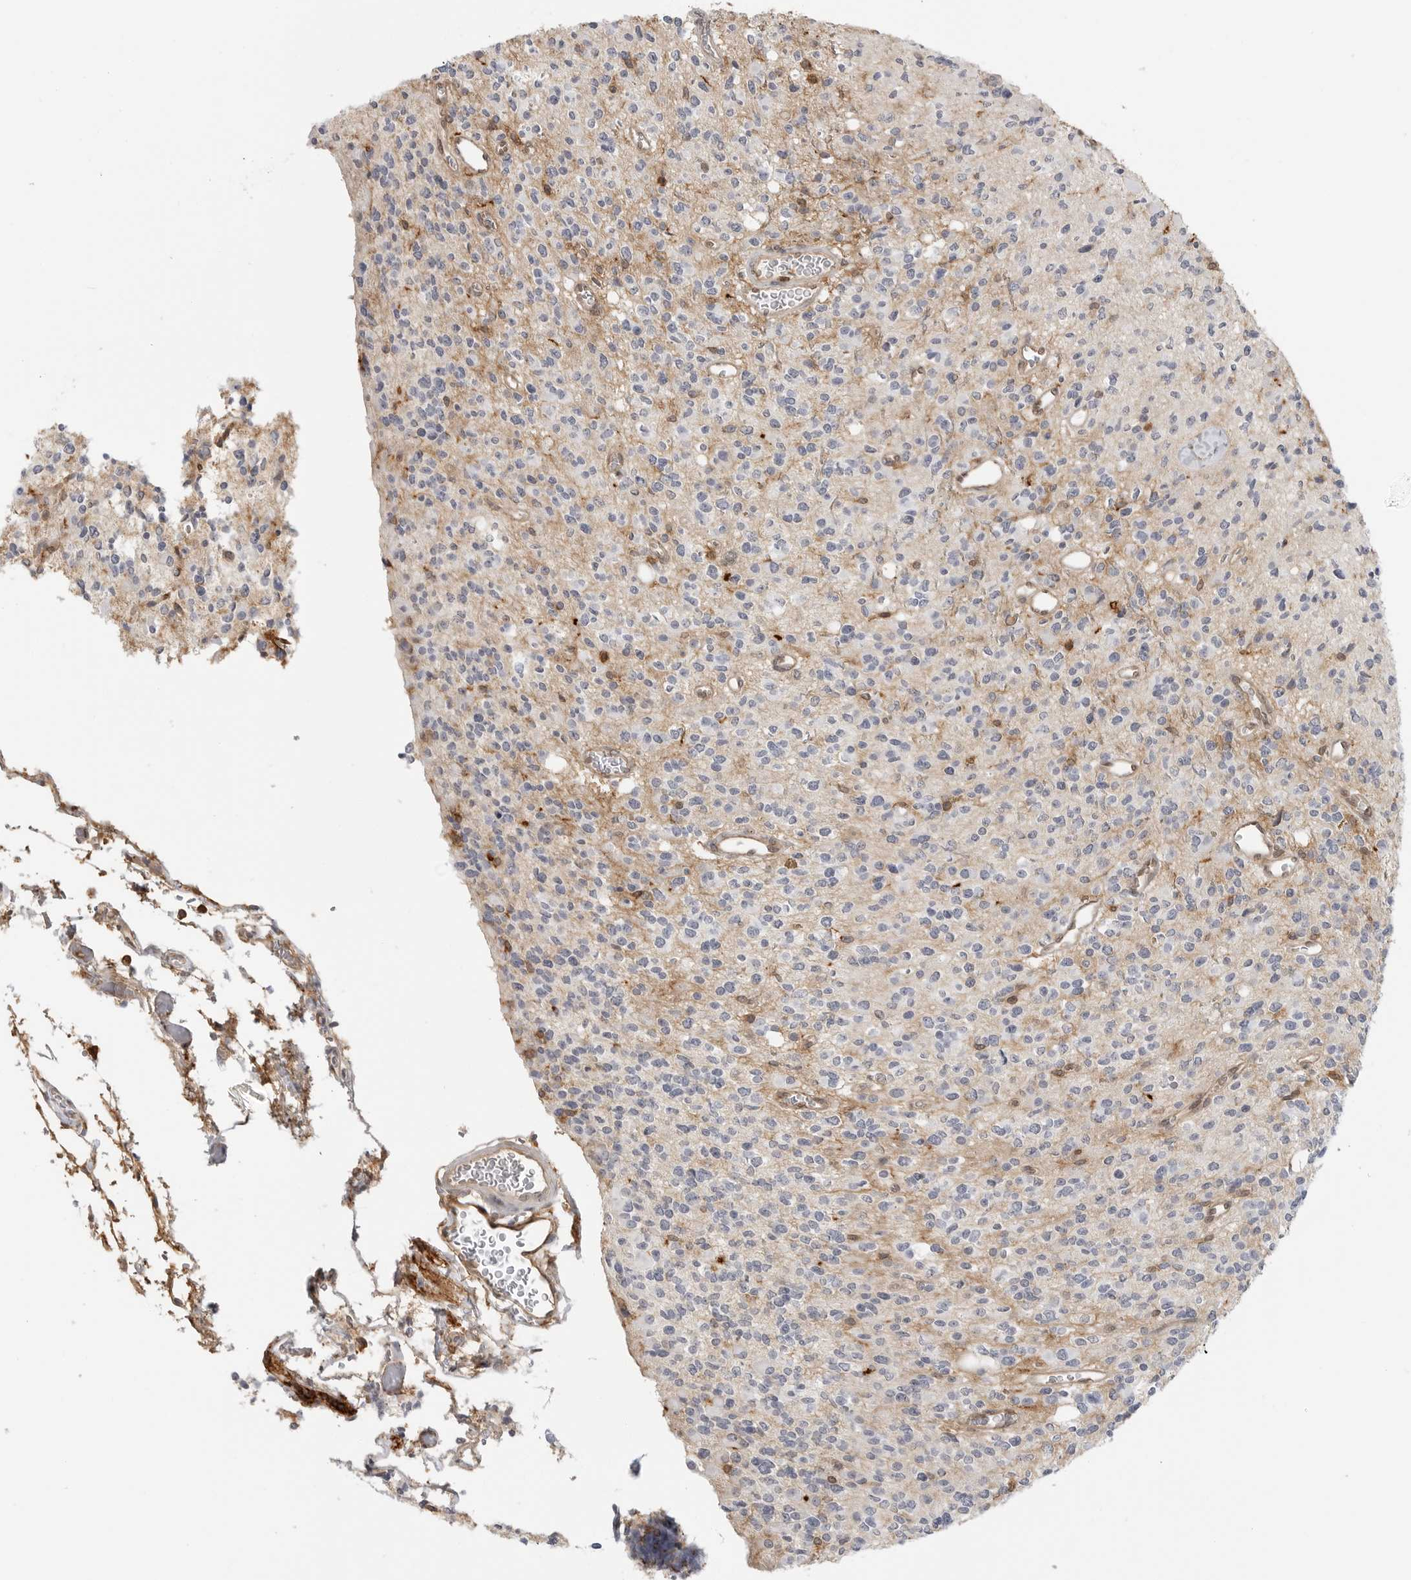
{"staining": {"intensity": "negative", "quantity": "none", "location": "none"}, "tissue": "glioma", "cell_type": "Tumor cells", "image_type": "cancer", "snomed": [{"axis": "morphology", "description": "Glioma, malignant, High grade"}, {"axis": "topography", "description": "Brain"}], "caption": "The immunohistochemistry (IHC) photomicrograph has no significant positivity in tumor cells of malignant high-grade glioma tissue.", "gene": "ANXA11", "patient": {"sex": "male", "age": 34}}